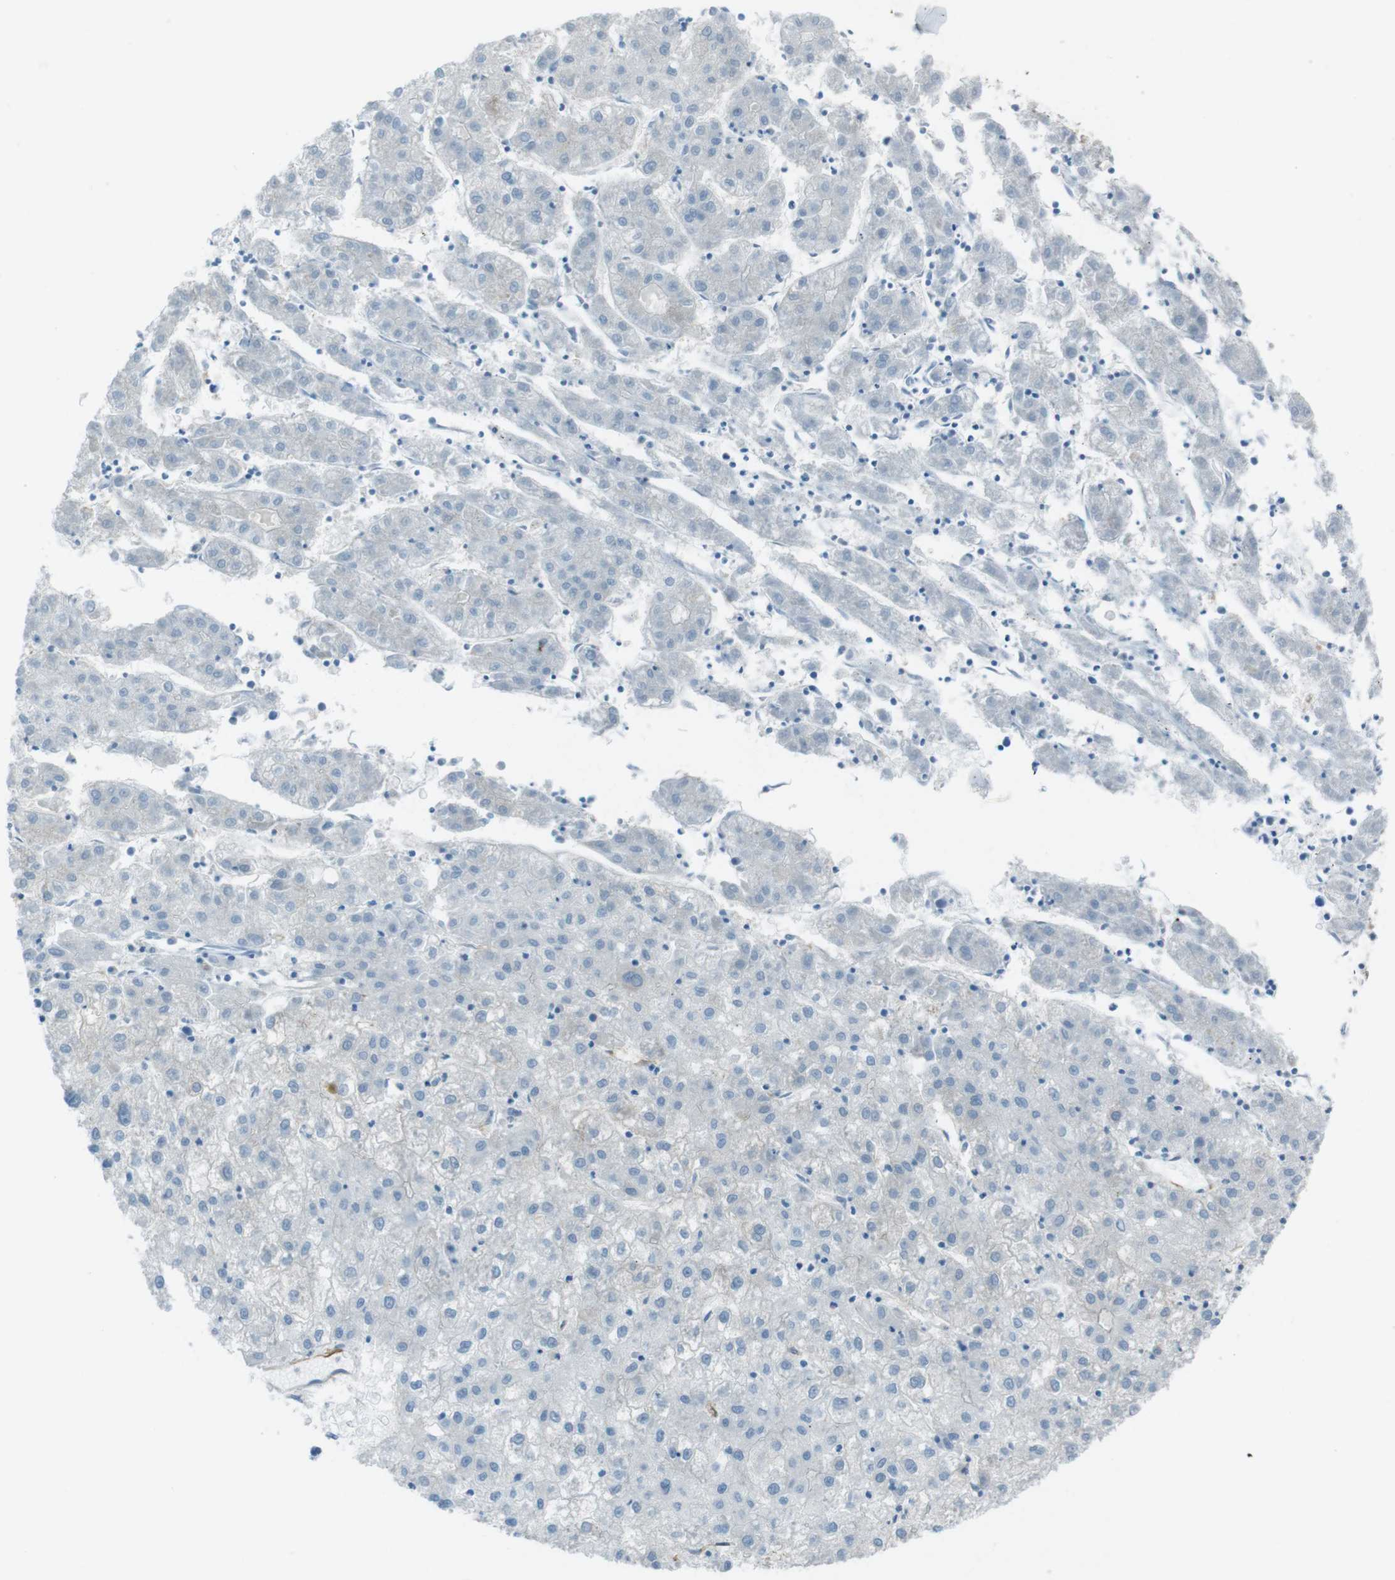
{"staining": {"intensity": "negative", "quantity": "none", "location": "none"}, "tissue": "liver cancer", "cell_type": "Tumor cells", "image_type": "cancer", "snomed": [{"axis": "morphology", "description": "Carcinoma, Hepatocellular, NOS"}, {"axis": "topography", "description": "Liver"}], "caption": "High power microscopy histopathology image of an immunohistochemistry image of liver hepatocellular carcinoma, revealing no significant staining in tumor cells.", "gene": "TUBB2A", "patient": {"sex": "male", "age": 72}}